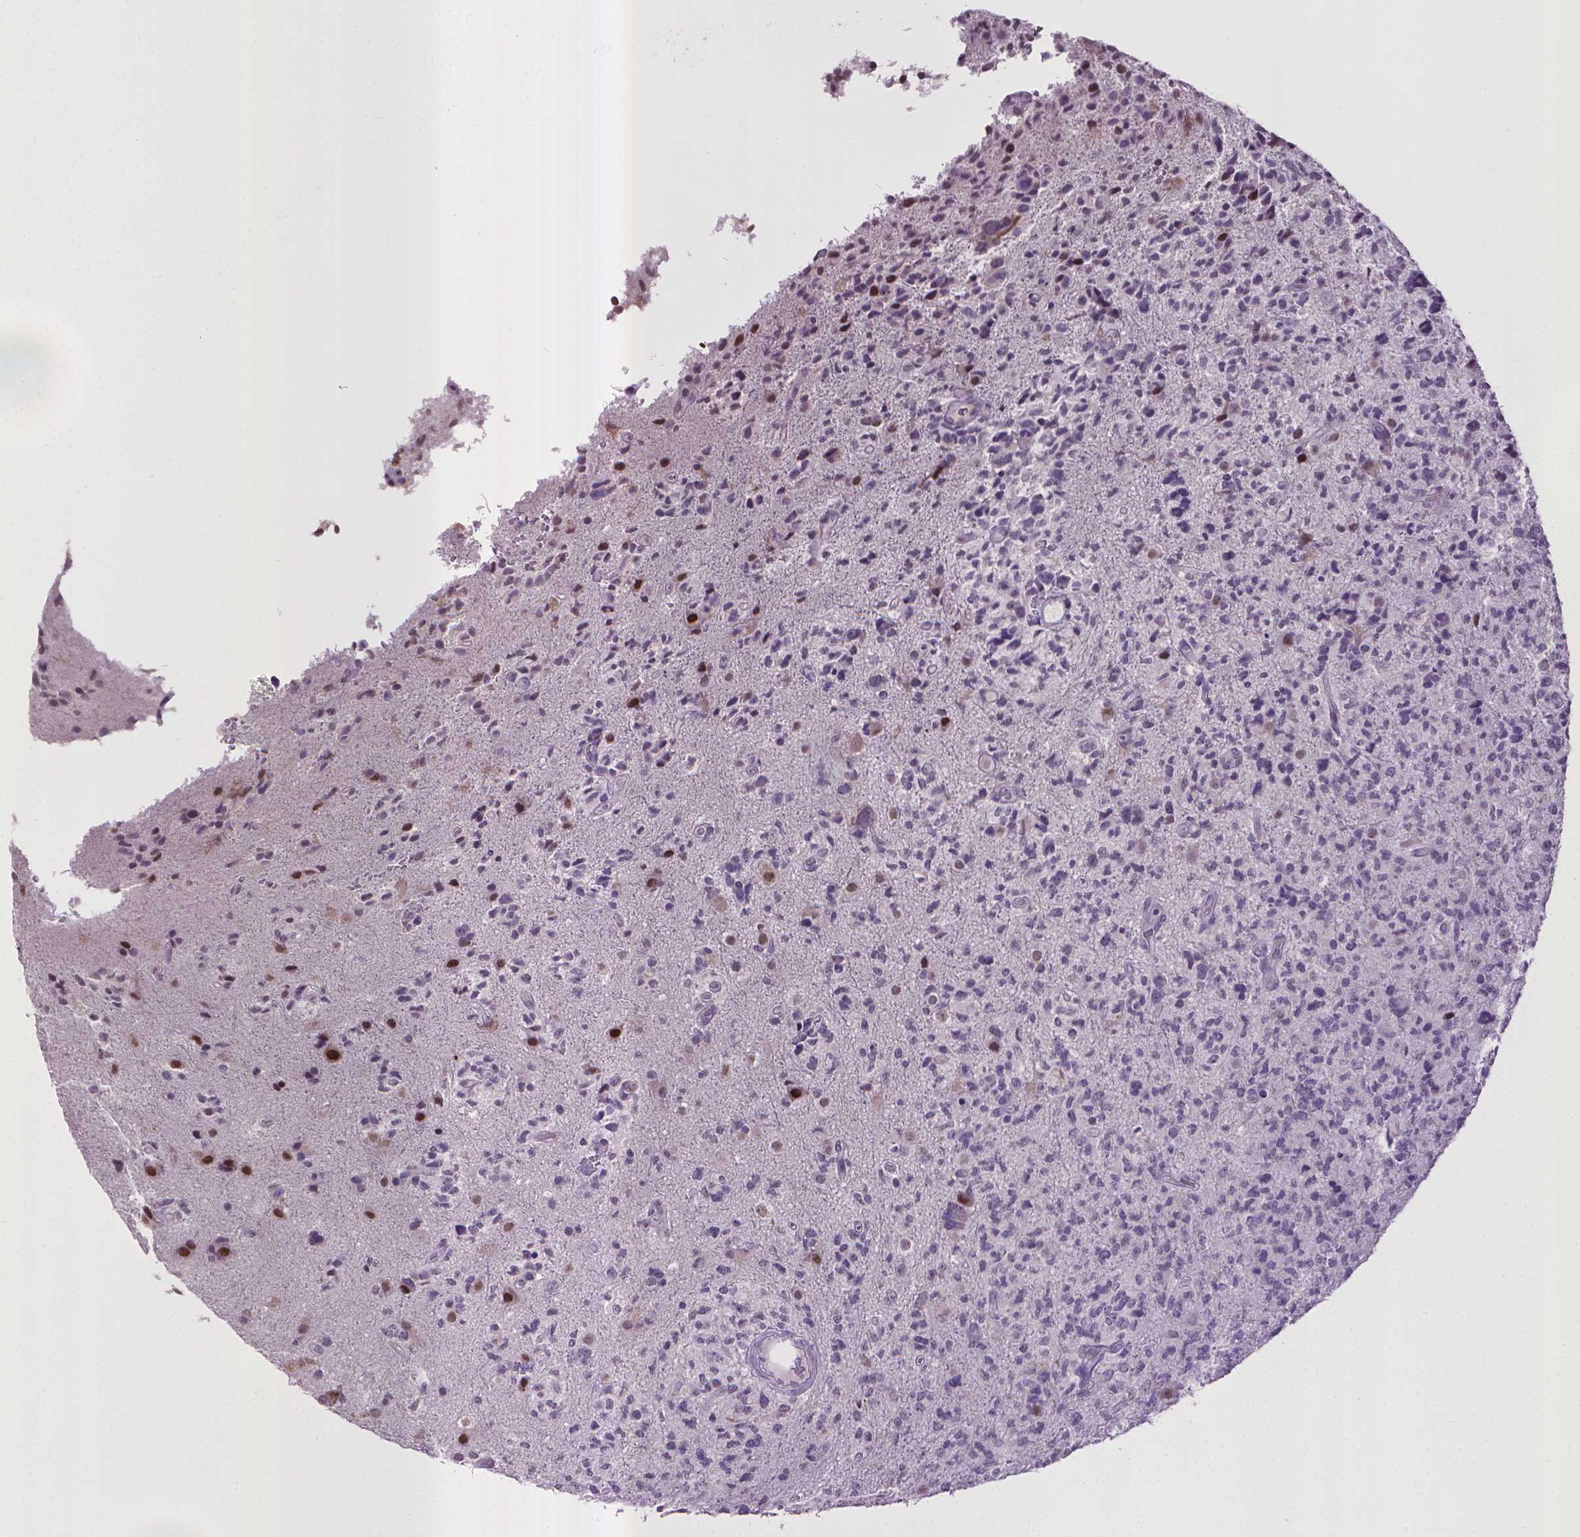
{"staining": {"intensity": "negative", "quantity": "none", "location": "none"}, "tissue": "glioma", "cell_type": "Tumor cells", "image_type": "cancer", "snomed": [{"axis": "morphology", "description": "Glioma, malignant, High grade"}, {"axis": "topography", "description": "Brain"}], "caption": "A photomicrograph of glioma stained for a protein shows no brown staining in tumor cells.", "gene": "KMO", "patient": {"sex": "female", "age": 71}}